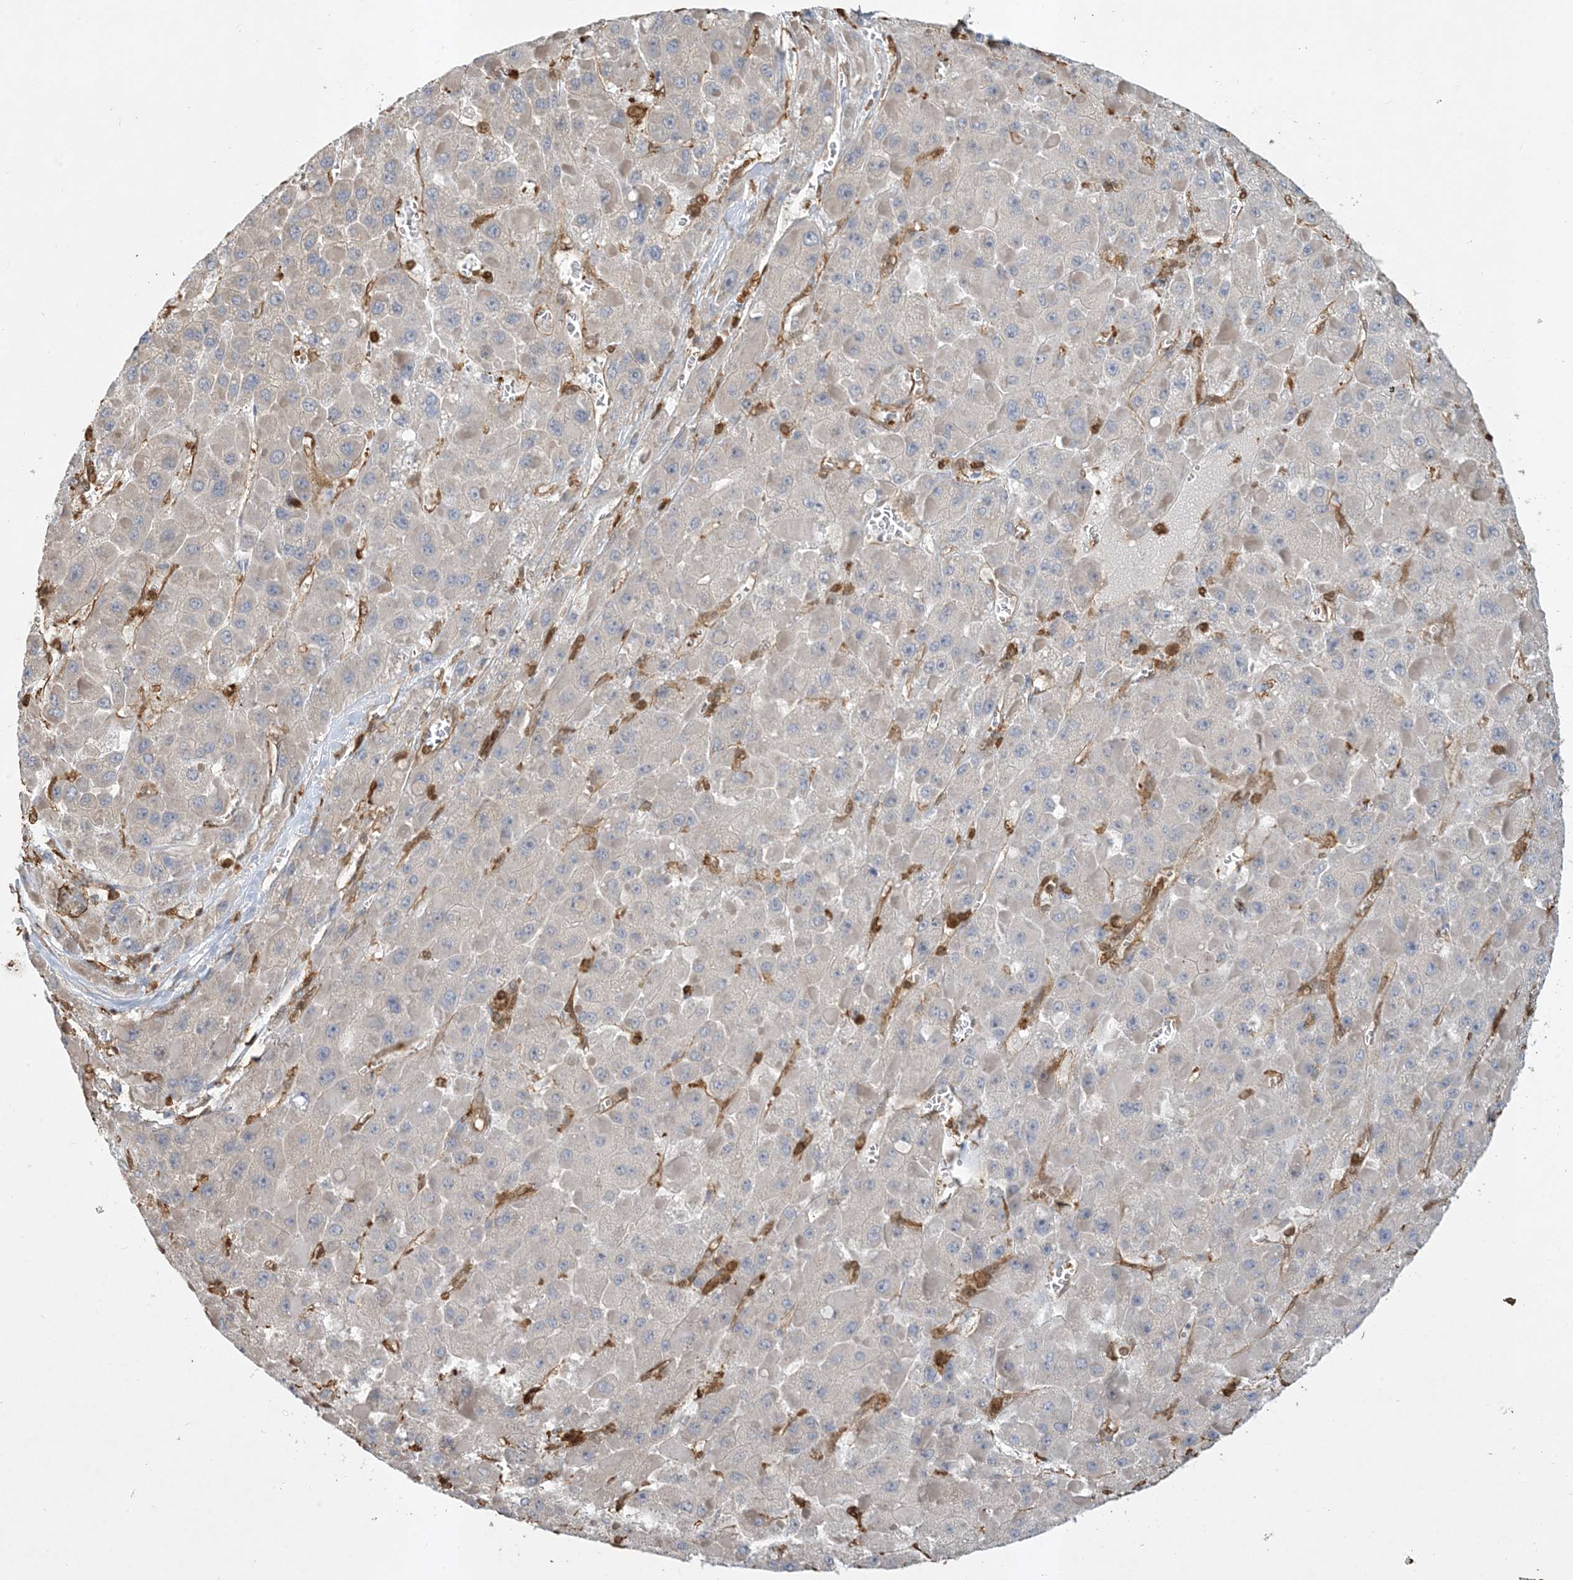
{"staining": {"intensity": "negative", "quantity": "none", "location": "none"}, "tissue": "liver cancer", "cell_type": "Tumor cells", "image_type": "cancer", "snomed": [{"axis": "morphology", "description": "Carcinoma, Hepatocellular, NOS"}, {"axis": "topography", "description": "Liver"}], "caption": "The IHC micrograph has no significant staining in tumor cells of liver cancer tissue.", "gene": "TMSB4X", "patient": {"sex": "female", "age": 73}}